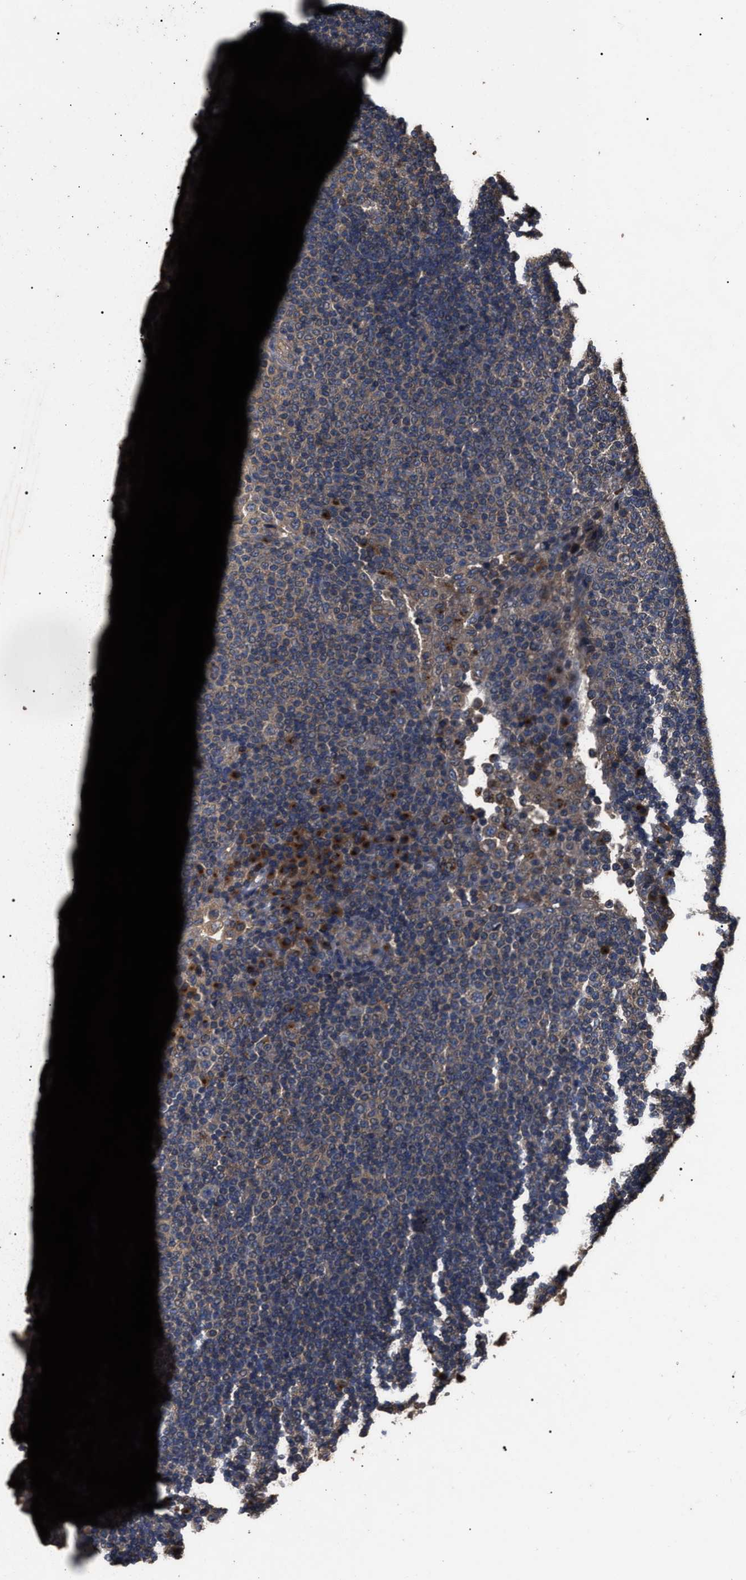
{"staining": {"intensity": "moderate", "quantity": ">75%", "location": "cytoplasmic/membranous"}, "tissue": "lymph node", "cell_type": "Germinal center cells", "image_type": "normal", "snomed": [{"axis": "morphology", "description": "Normal tissue, NOS"}, {"axis": "topography", "description": "Lymph node"}], "caption": "Unremarkable lymph node exhibits moderate cytoplasmic/membranous positivity in approximately >75% of germinal center cells.", "gene": "RNF216", "patient": {"sex": "female", "age": 53}}